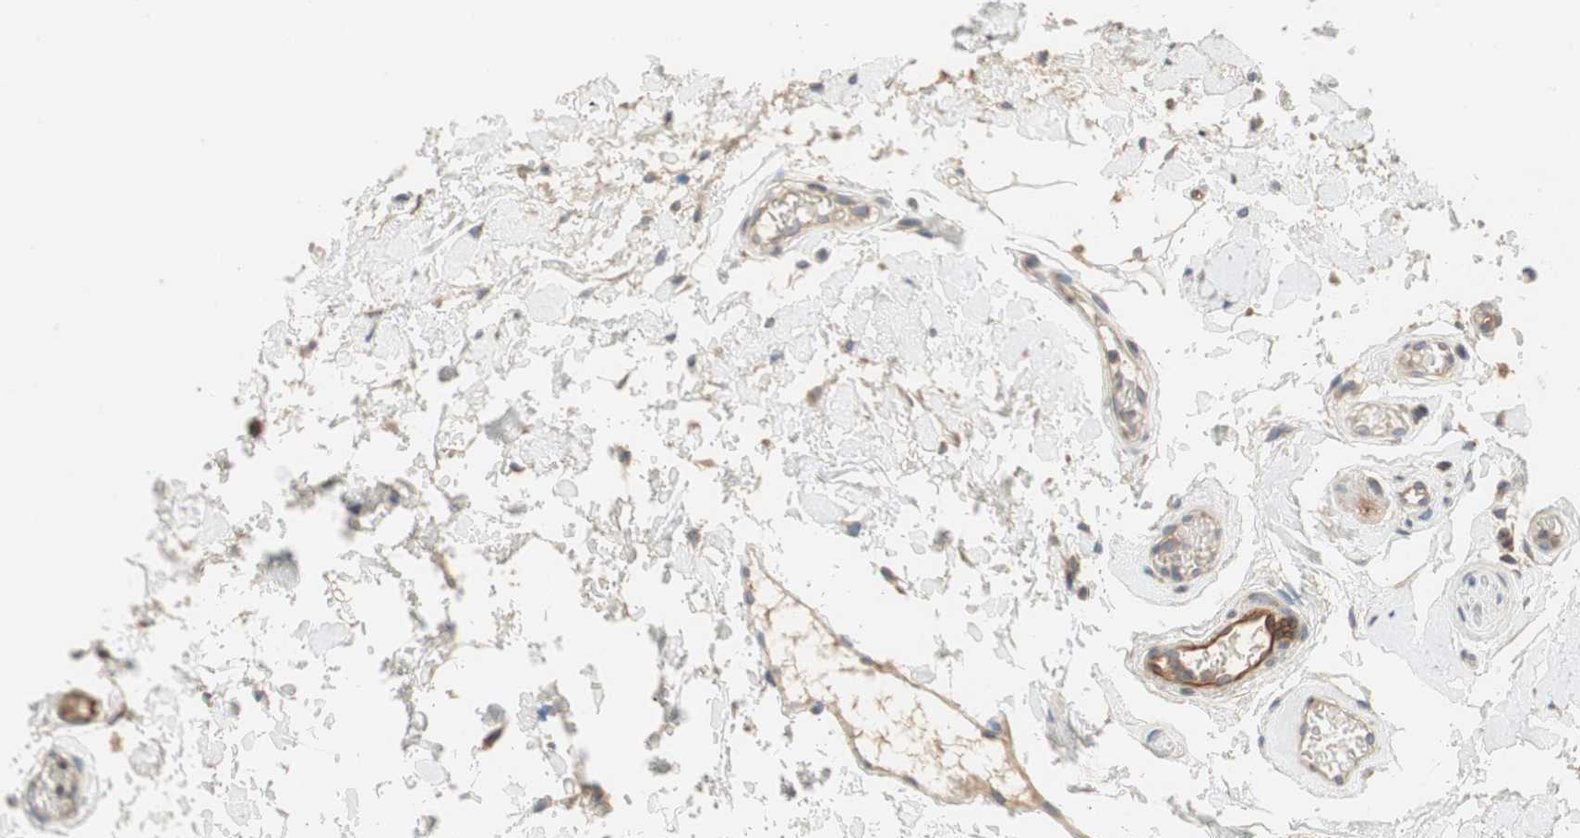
{"staining": {"intensity": "weak", "quantity": "<25%", "location": "cytoplasmic/membranous"}, "tissue": "oral mucosa", "cell_type": "Squamous epithelial cells", "image_type": "normal", "snomed": [{"axis": "morphology", "description": "Normal tissue, NOS"}, {"axis": "morphology", "description": "Squamous cell carcinoma, NOS"}, {"axis": "topography", "description": "Skeletal muscle"}, {"axis": "topography", "description": "Oral tissue"}, {"axis": "topography", "description": "Head-Neck"}], "caption": "High power microscopy photomicrograph of an IHC photomicrograph of normal oral mucosa, revealing no significant positivity in squamous epithelial cells. (Stains: DAB immunohistochemistry with hematoxylin counter stain, Microscopy: brightfield microscopy at high magnification).", "gene": "ALPL", "patient": {"sex": "male", "age": 71}}